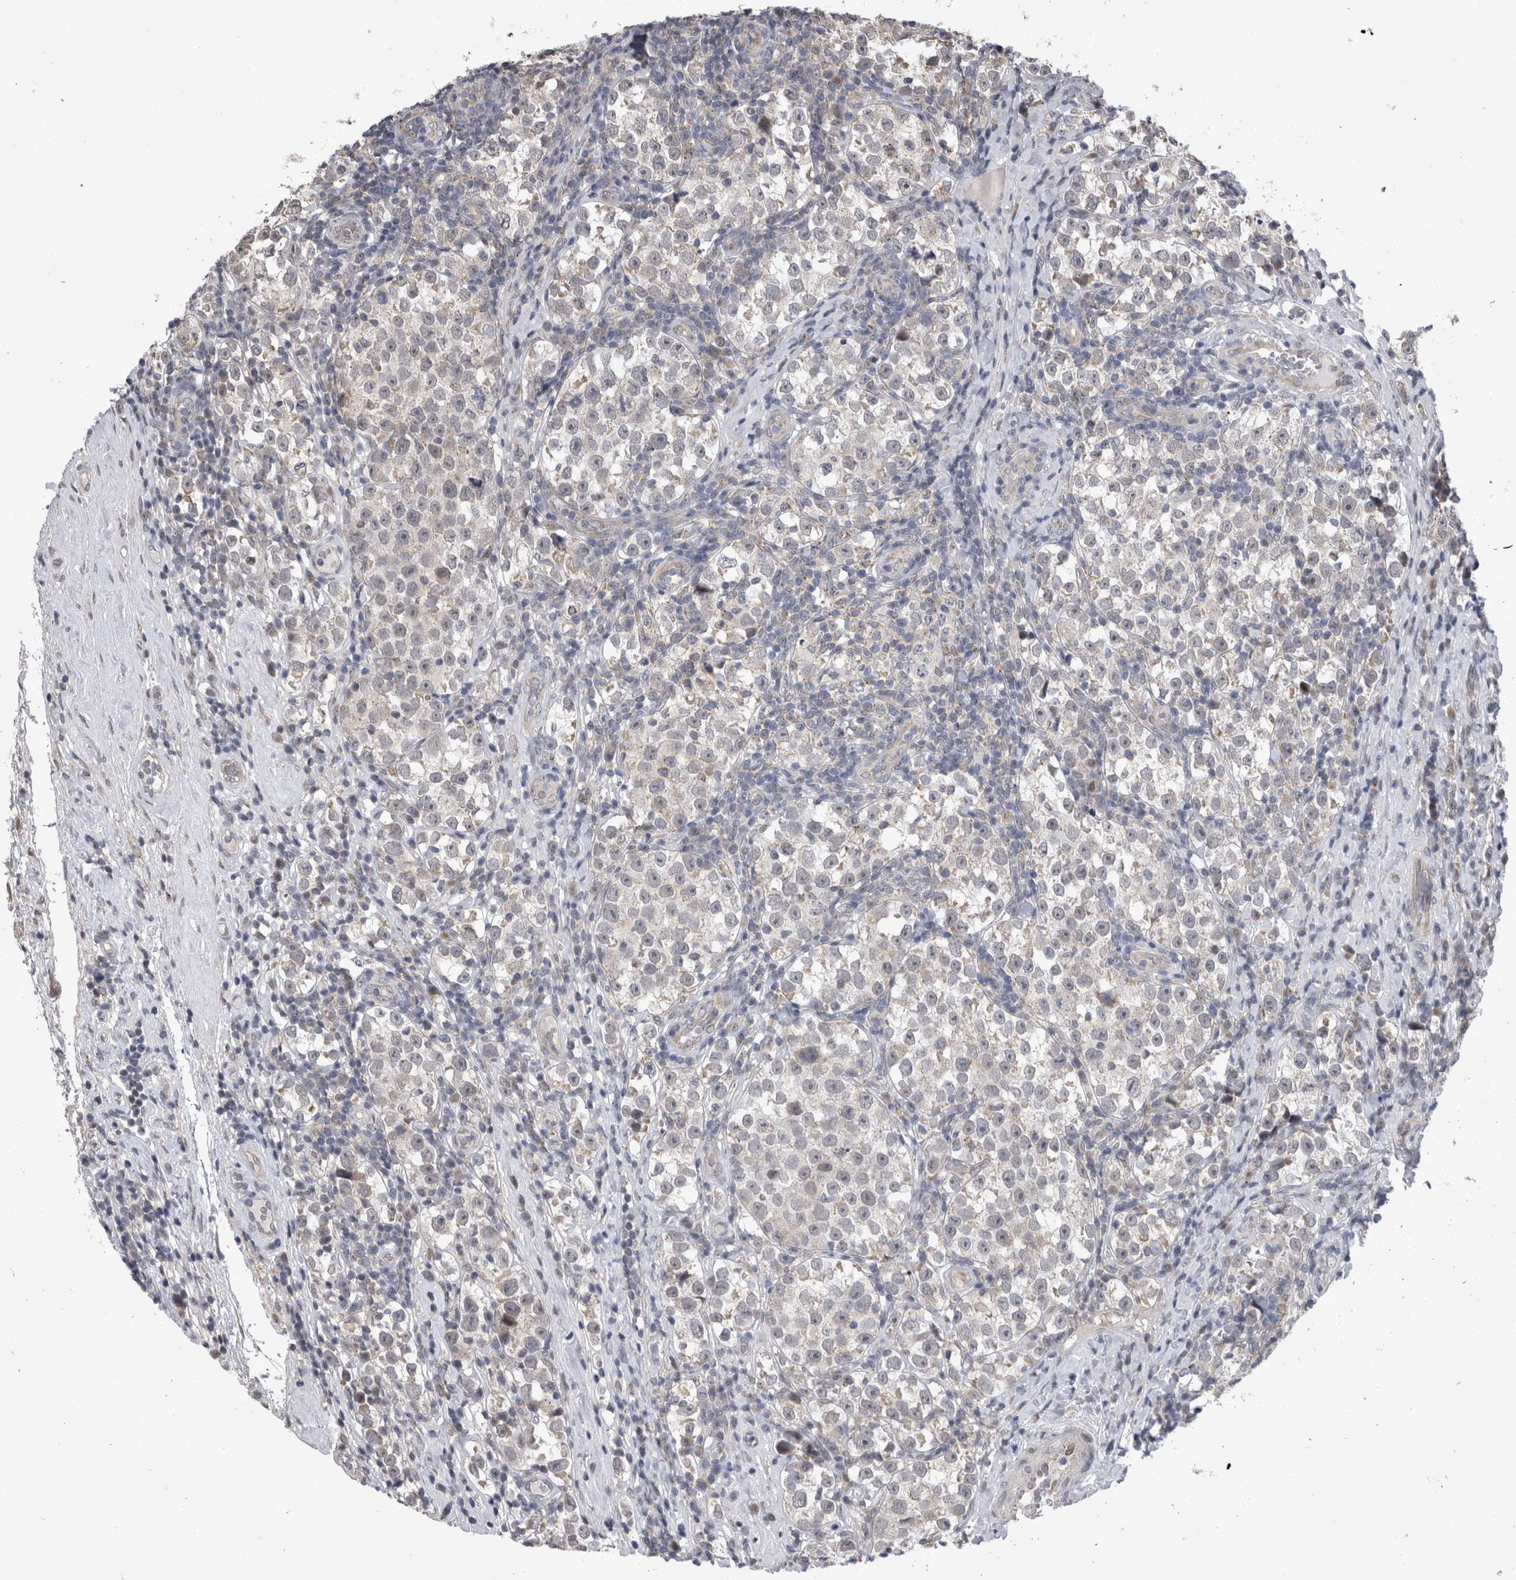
{"staining": {"intensity": "weak", "quantity": "<25%", "location": "cytoplasmic/membranous"}, "tissue": "testis cancer", "cell_type": "Tumor cells", "image_type": "cancer", "snomed": [{"axis": "morphology", "description": "Normal tissue, NOS"}, {"axis": "morphology", "description": "Seminoma, NOS"}, {"axis": "topography", "description": "Testis"}], "caption": "A high-resolution photomicrograph shows IHC staining of testis seminoma, which shows no significant positivity in tumor cells.", "gene": "IFI44", "patient": {"sex": "male", "age": 43}}